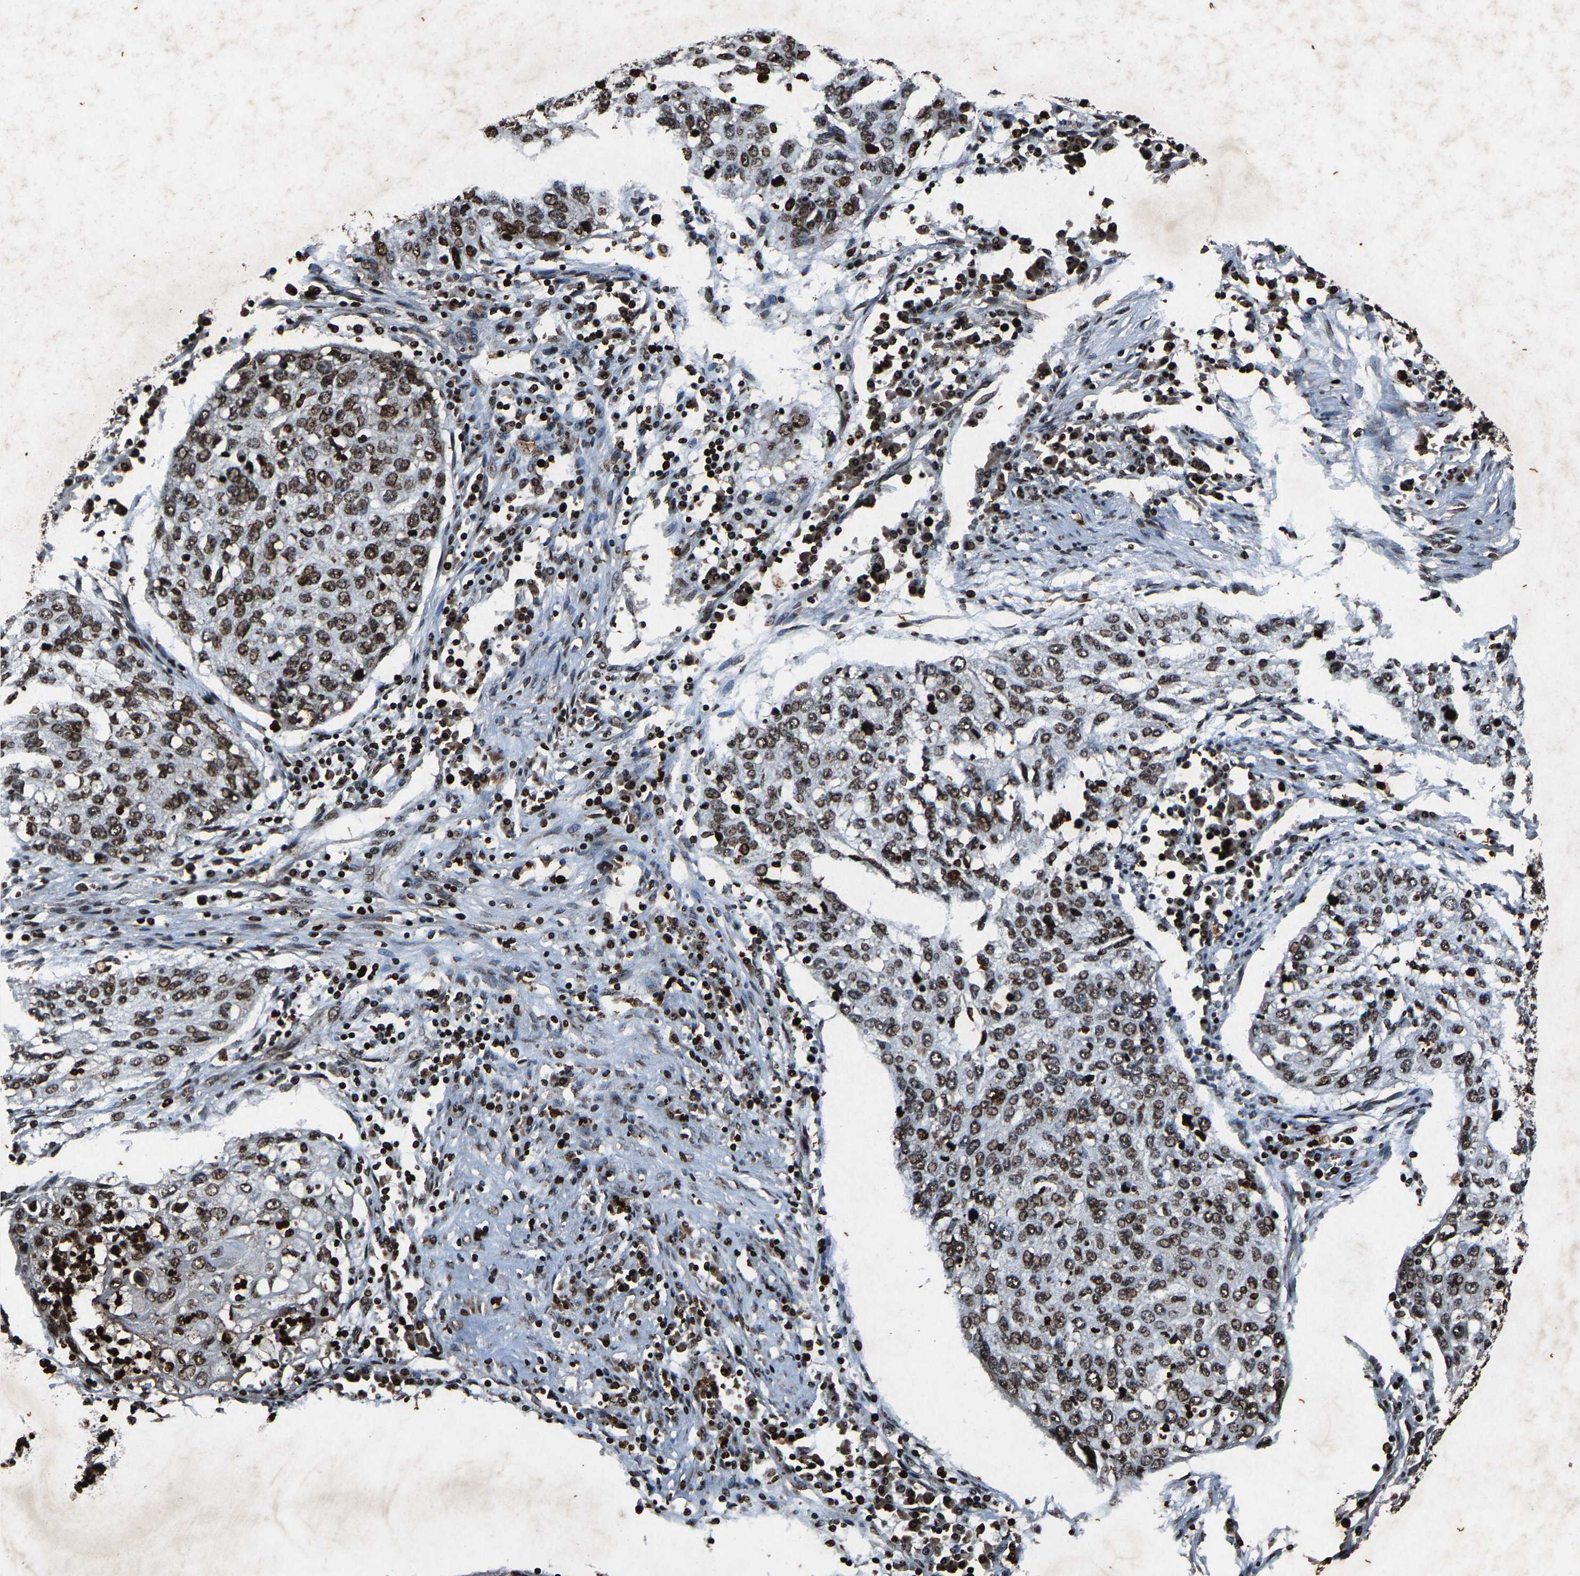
{"staining": {"intensity": "strong", "quantity": ">75%", "location": "nuclear"}, "tissue": "lung cancer", "cell_type": "Tumor cells", "image_type": "cancer", "snomed": [{"axis": "morphology", "description": "Squamous cell carcinoma, NOS"}, {"axis": "topography", "description": "Lung"}], "caption": "Lung squamous cell carcinoma was stained to show a protein in brown. There is high levels of strong nuclear expression in about >75% of tumor cells.", "gene": "H4C1", "patient": {"sex": "female", "age": 63}}